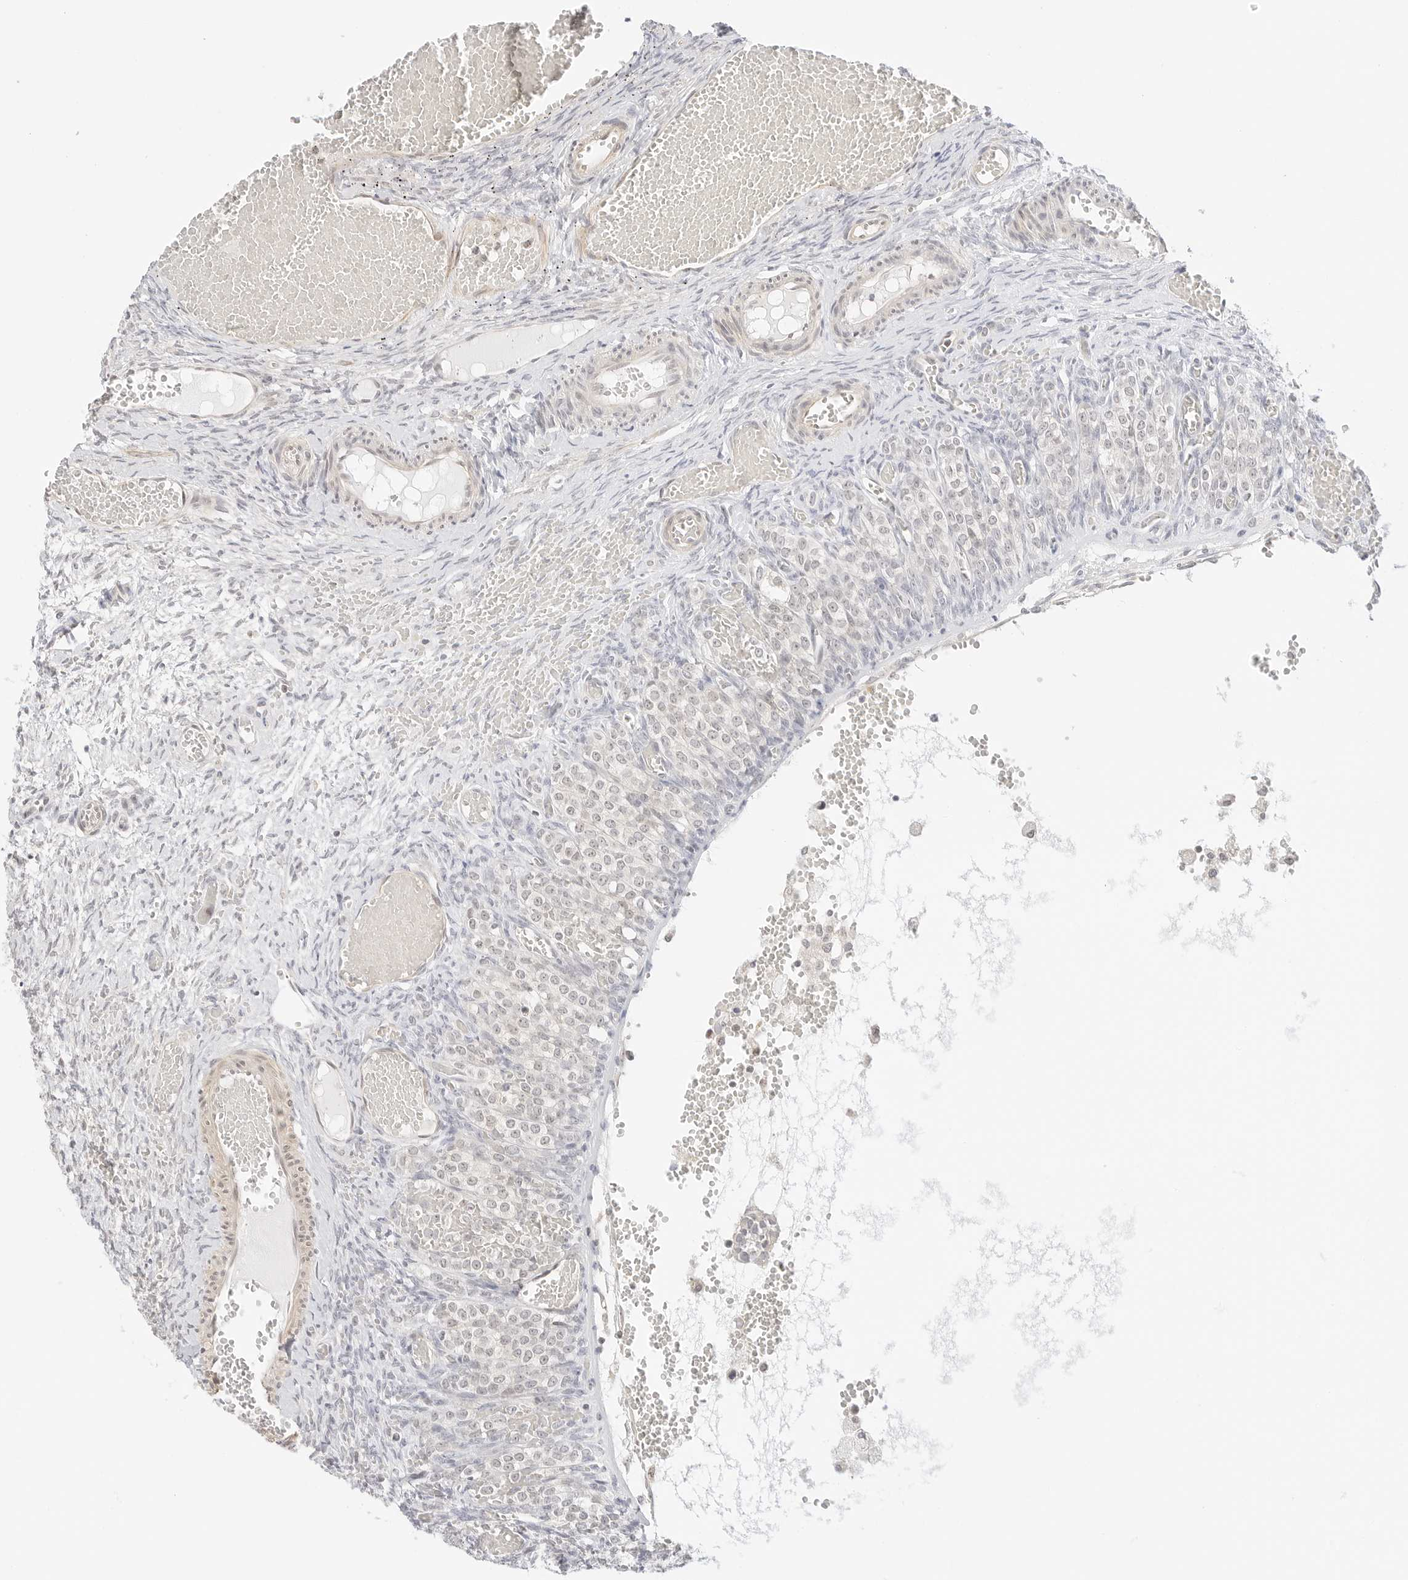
{"staining": {"intensity": "negative", "quantity": "none", "location": "none"}, "tissue": "ovary", "cell_type": "Ovarian stroma cells", "image_type": "normal", "snomed": [{"axis": "morphology", "description": "Adenocarcinoma, NOS"}, {"axis": "topography", "description": "Endometrium"}], "caption": "The image displays no significant staining in ovarian stroma cells of ovary.", "gene": "TEKT2", "patient": {"sex": "female", "age": 32}}